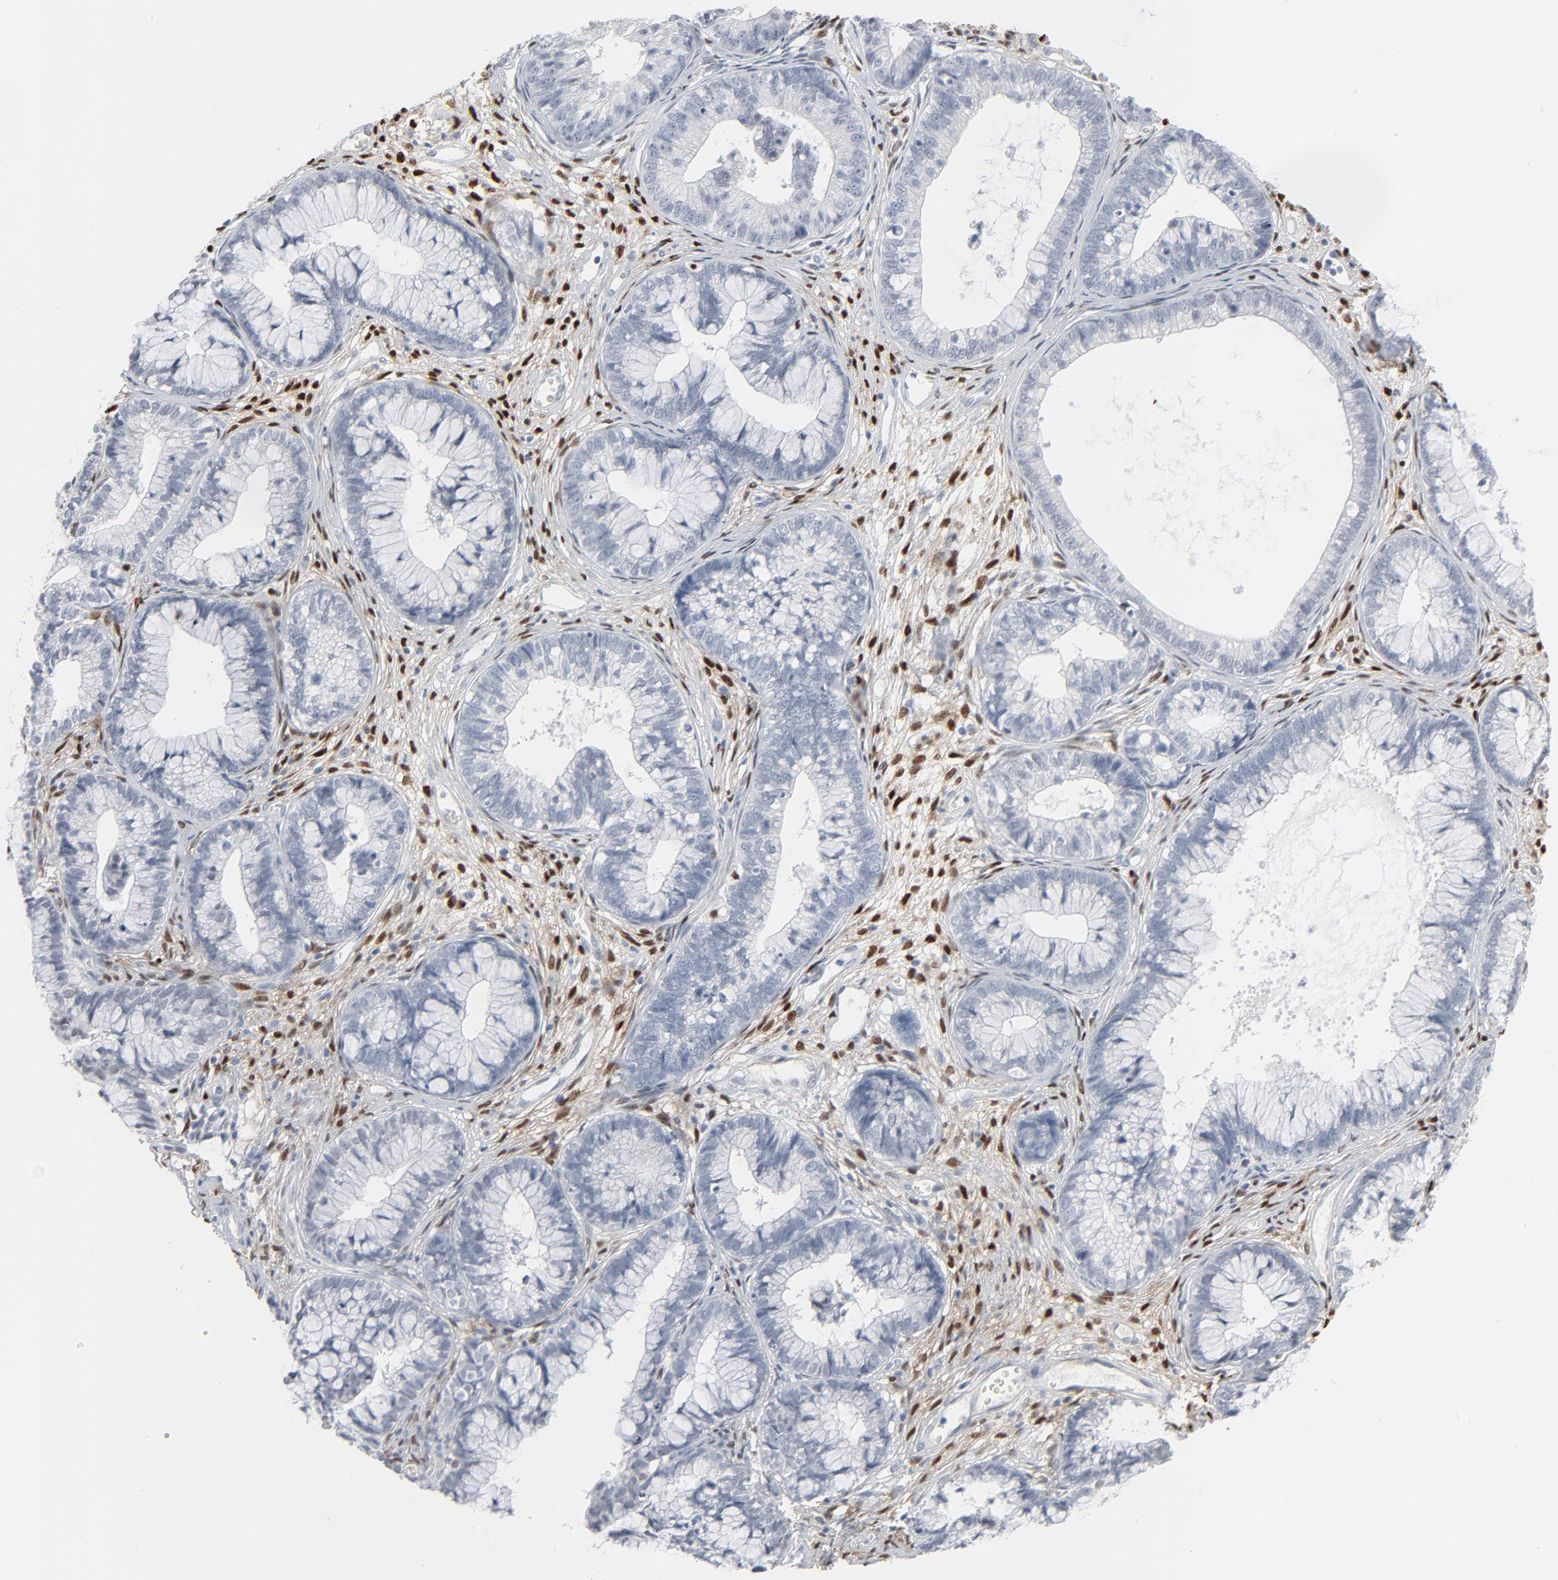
{"staining": {"intensity": "negative", "quantity": "none", "location": "none"}, "tissue": "cervical cancer", "cell_type": "Tumor cells", "image_type": "cancer", "snomed": [{"axis": "morphology", "description": "Normal tissue, NOS"}, {"axis": "morphology", "description": "Squamous cell carcinoma, NOS"}, {"axis": "topography", "description": "Cervix"}], "caption": "A high-resolution image shows immunohistochemistry (IHC) staining of cervical cancer (squamous cell carcinoma), which shows no significant expression in tumor cells.", "gene": "MITF", "patient": {"sex": "female", "age": 45}}